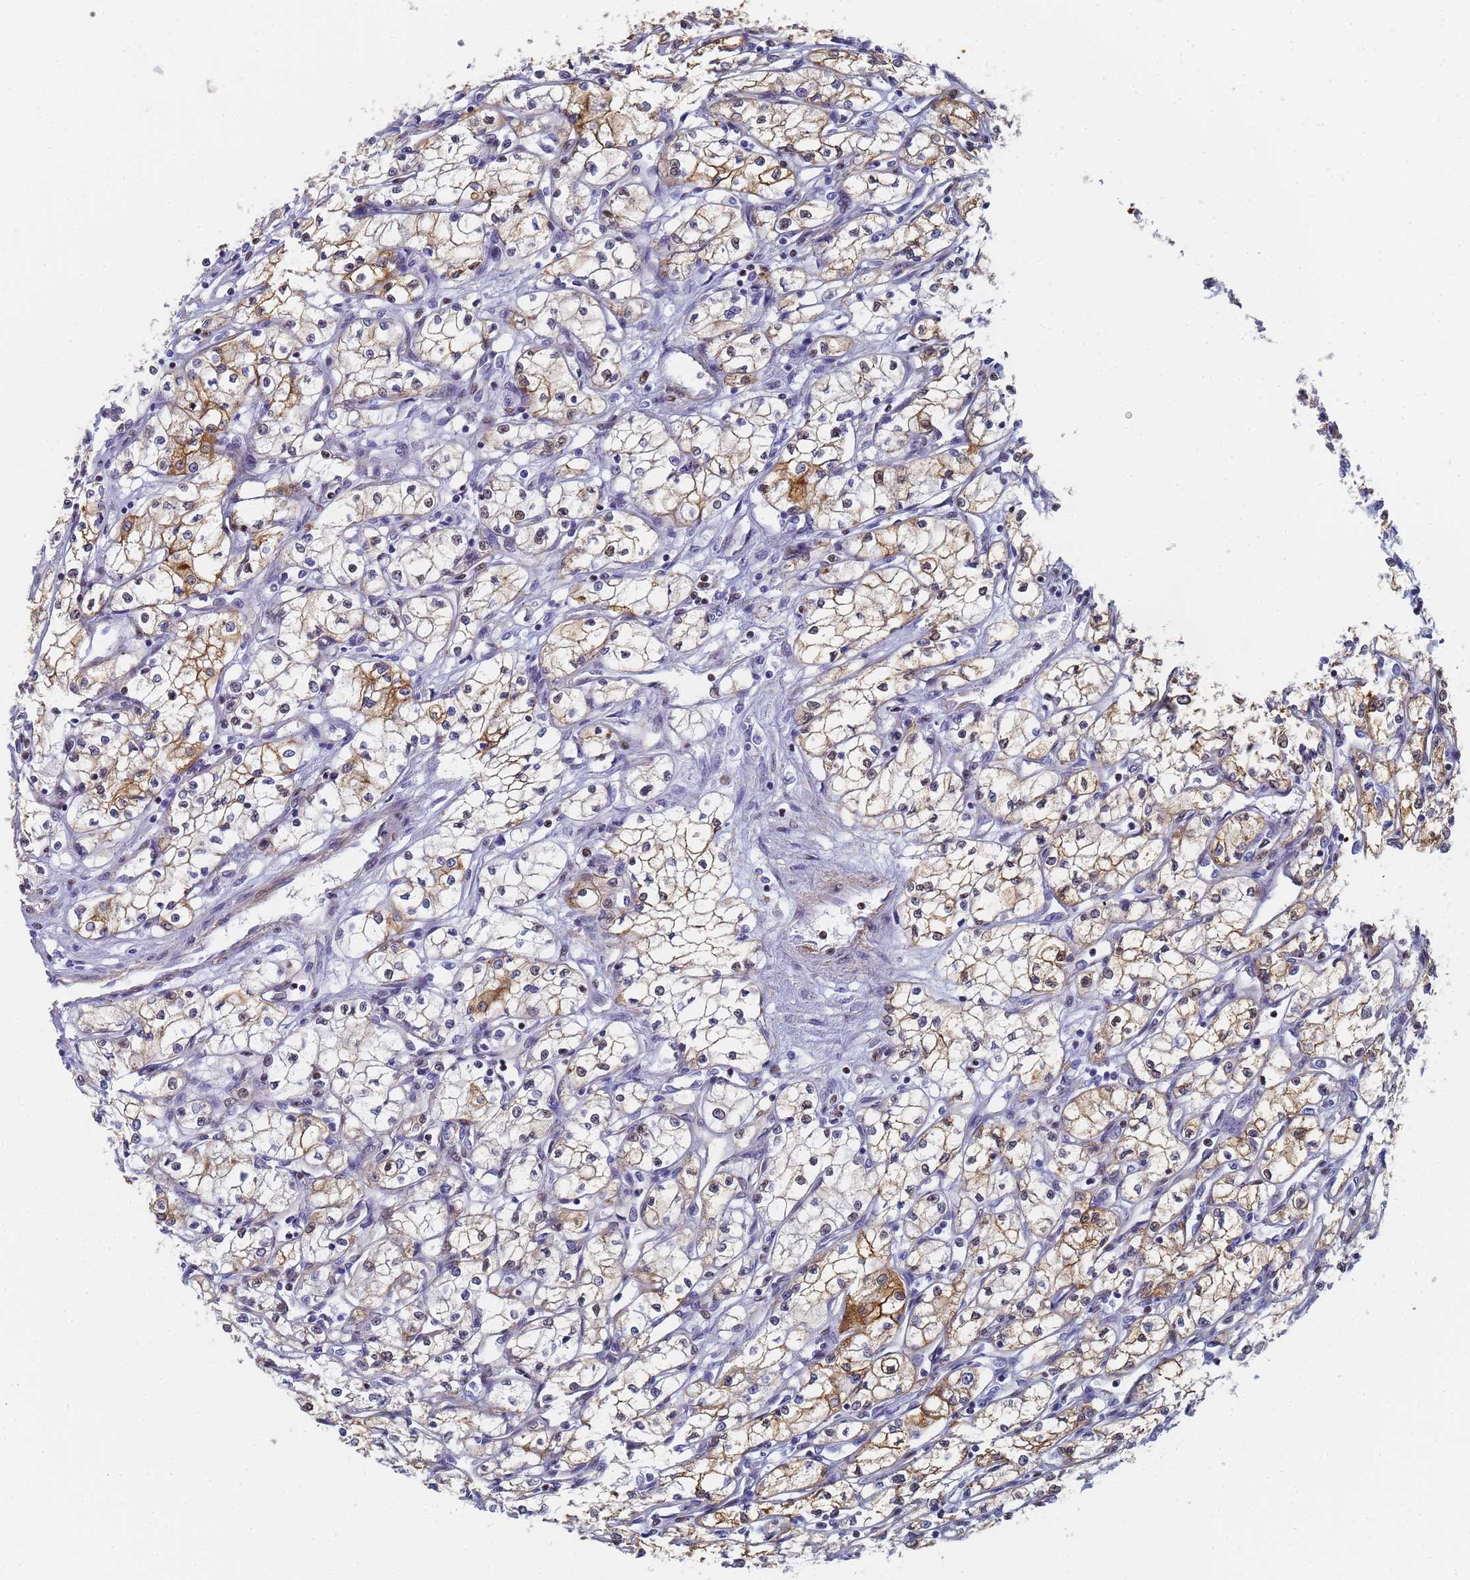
{"staining": {"intensity": "moderate", "quantity": "25%-75%", "location": "cytoplasmic/membranous"}, "tissue": "renal cancer", "cell_type": "Tumor cells", "image_type": "cancer", "snomed": [{"axis": "morphology", "description": "Adenocarcinoma, NOS"}, {"axis": "topography", "description": "Kidney"}], "caption": "Immunohistochemistry staining of renal cancer, which shows medium levels of moderate cytoplasmic/membranous expression in about 25%-75% of tumor cells indicating moderate cytoplasmic/membranous protein staining. The staining was performed using DAB (brown) for protein detection and nuclei were counterstained in hematoxylin (blue).", "gene": "PRRT4", "patient": {"sex": "male", "age": 59}}